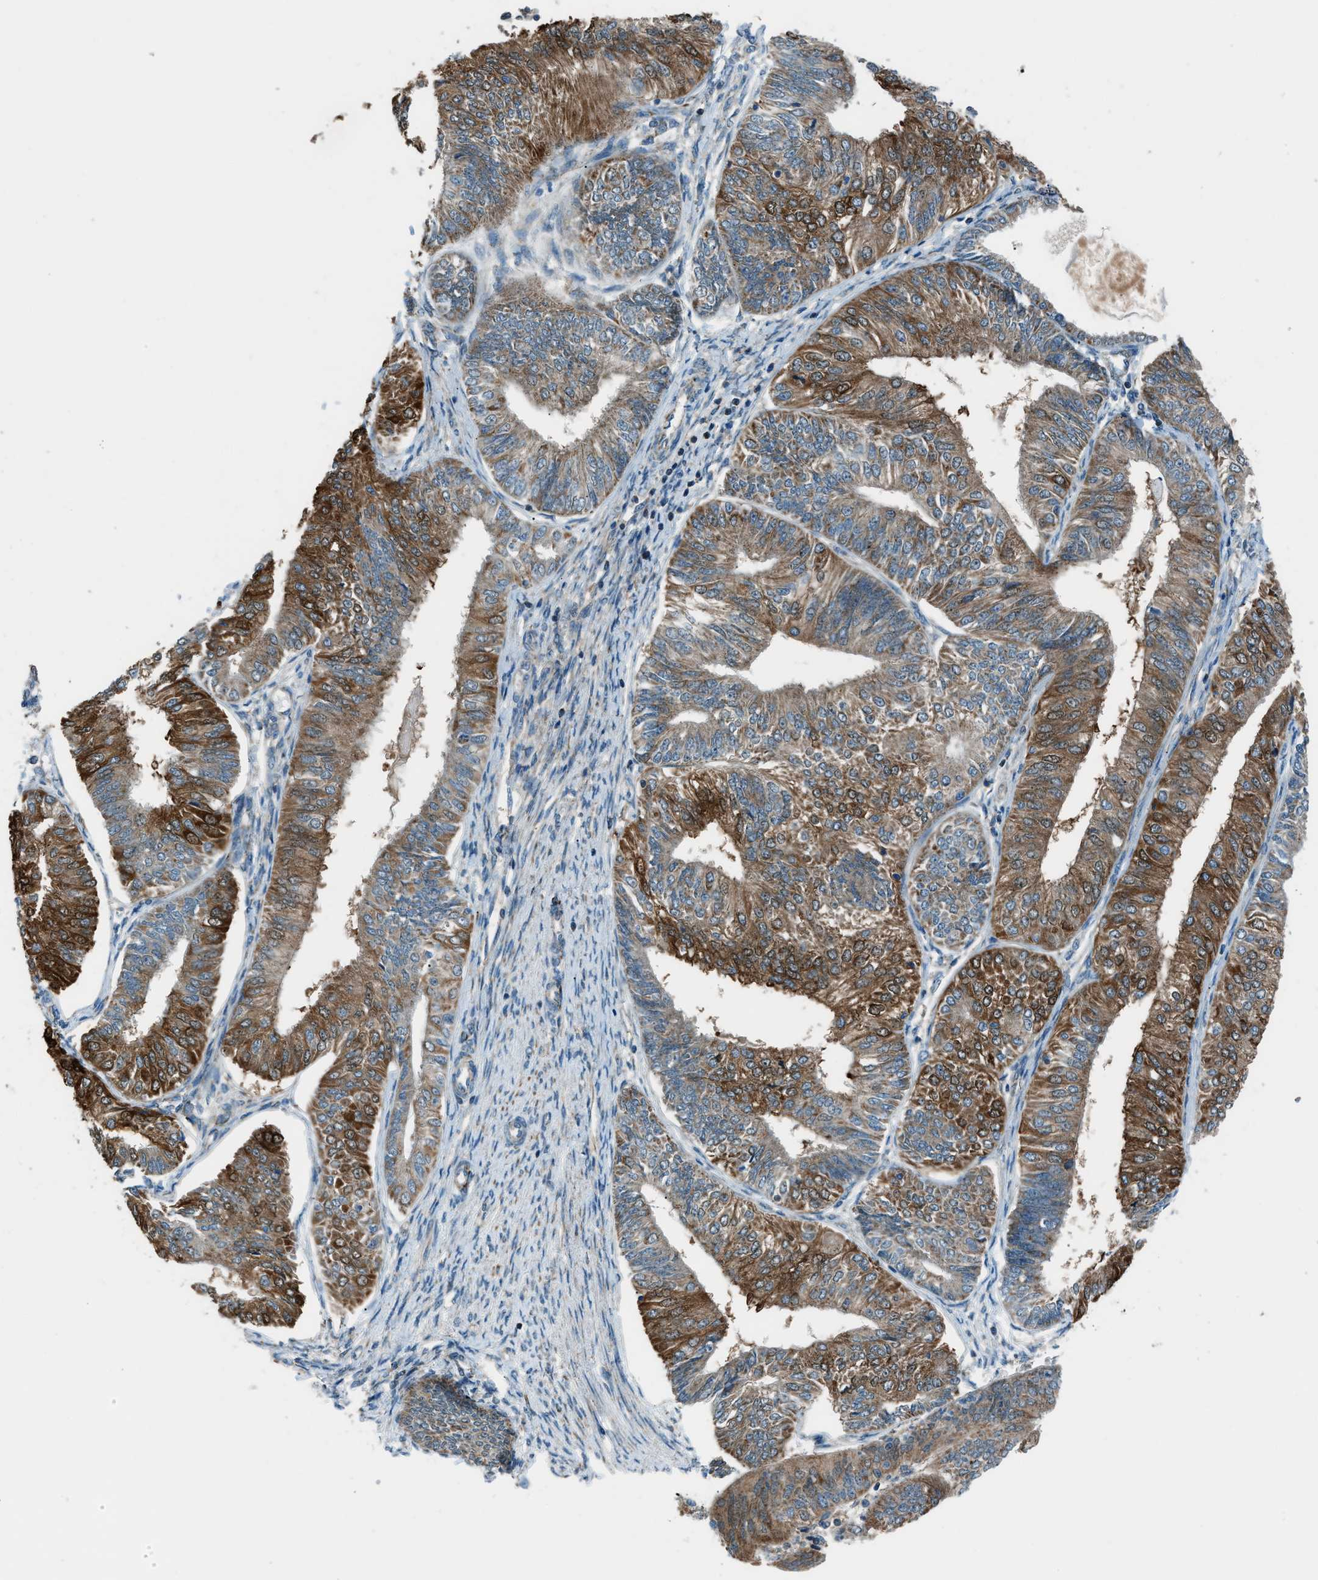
{"staining": {"intensity": "strong", "quantity": "25%-75%", "location": "cytoplasmic/membranous"}, "tissue": "endometrial cancer", "cell_type": "Tumor cells", "image_type": "cancer", "snomed": [{"axis": "morphology", "description": "Adenocarcinoma, NOS"}, {"axis": "topography", "description": "Endometrium"}], "caption": "Immunohistochemistry (IHC) image of endometrial adenocarcinoma stained for a protein (brown), which displays high levels of strong cytoplasmic/membranous positivity in approximately 25%-75% of tumor cells.", "gene": "PIGG", "patient": {"sex": "female", "age": 58}}